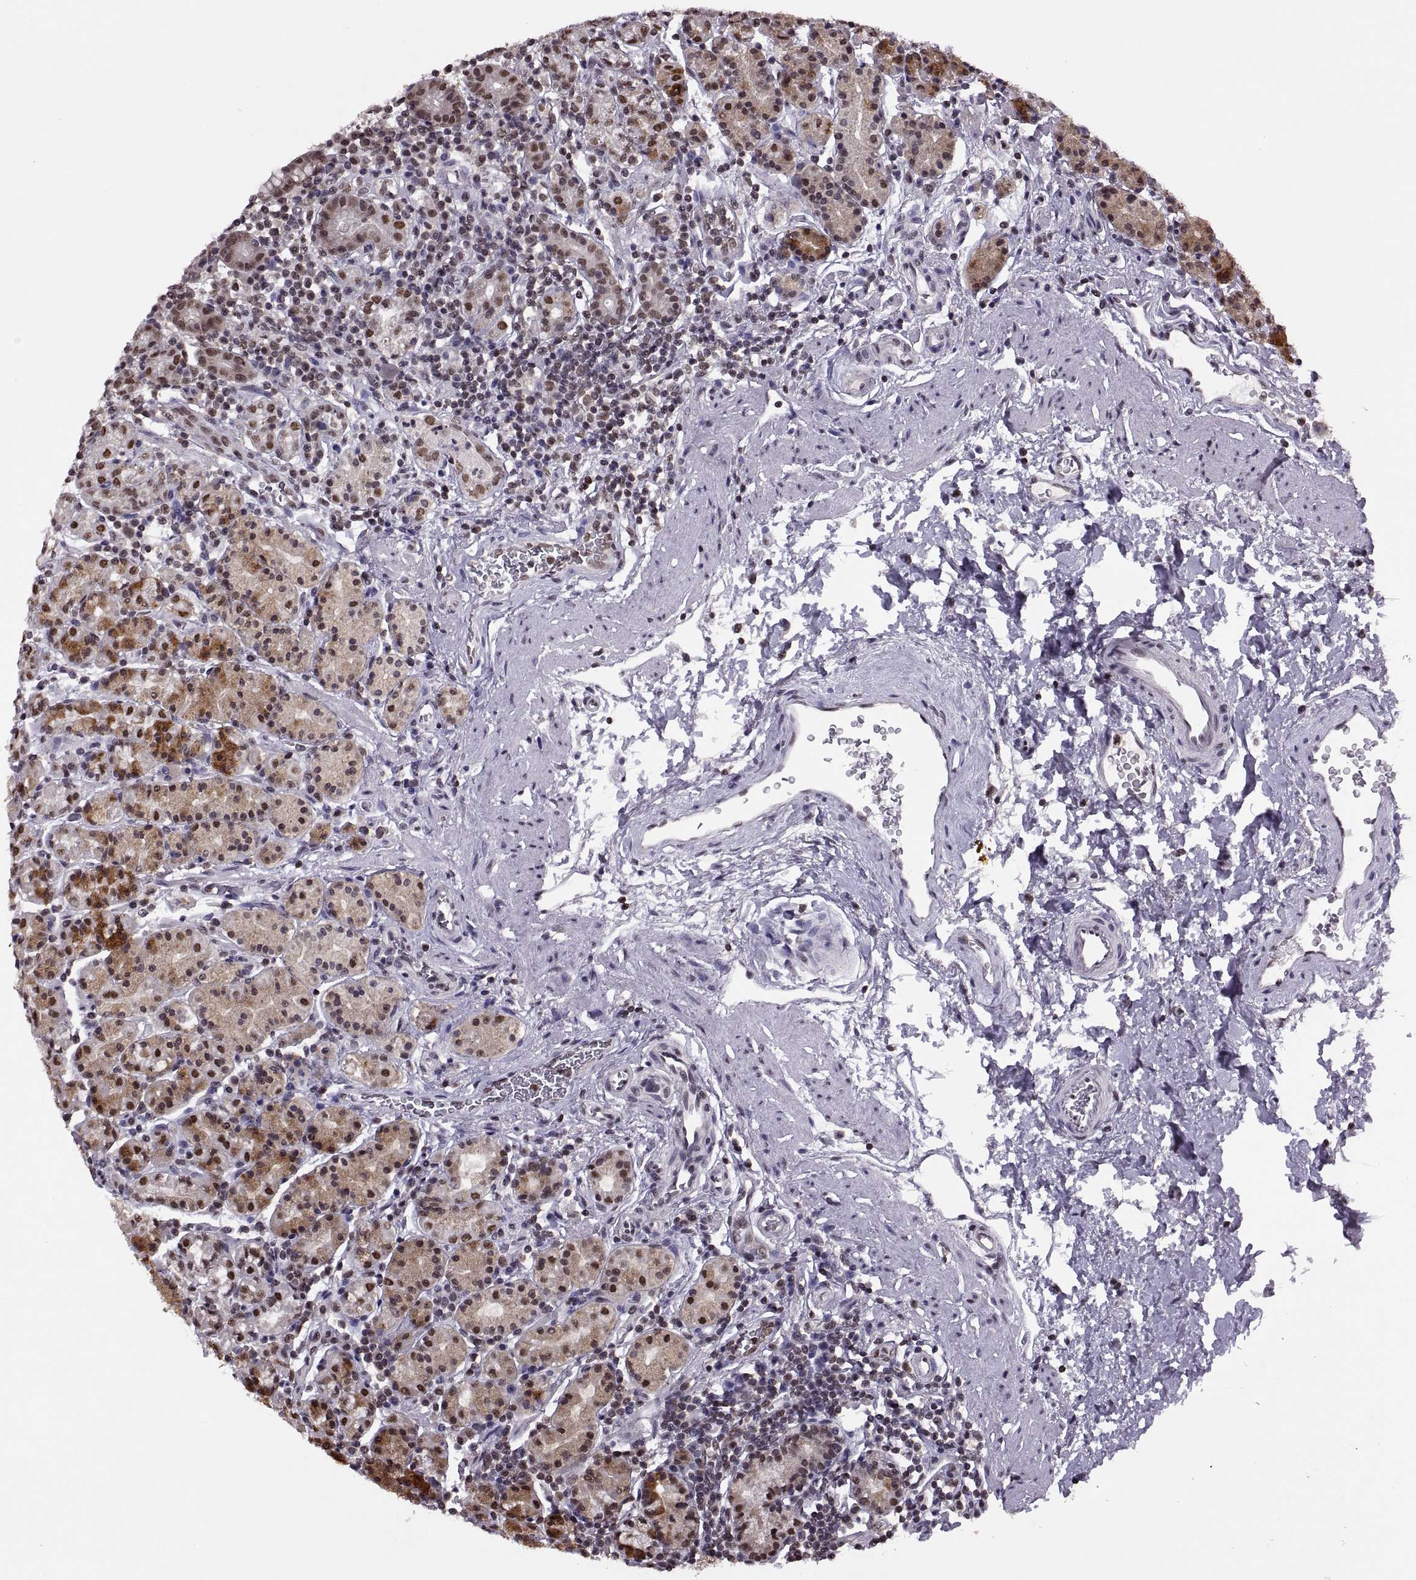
{"staining": {"intensity": "moderate", "quantity": ">75%", "location": "nuclear"}, "tissue": "stomach", "cell_type": "Glandular cells", "image_type": "normal", "snomed": [{"axis": "morphology", "description": "Normal tissue, NOS"}, {"axis": "topography", "description": "Stomach, upper"}, {"axis": "topography", "description": "Stomach"}], "caption": "Immunohistochemical staining of normal human stomach demonstrates moderate nuclear protein positivity in about >75% of glandular cells.", "gene": "INTS3", "patient": {"sex": "male", "age": 62}}